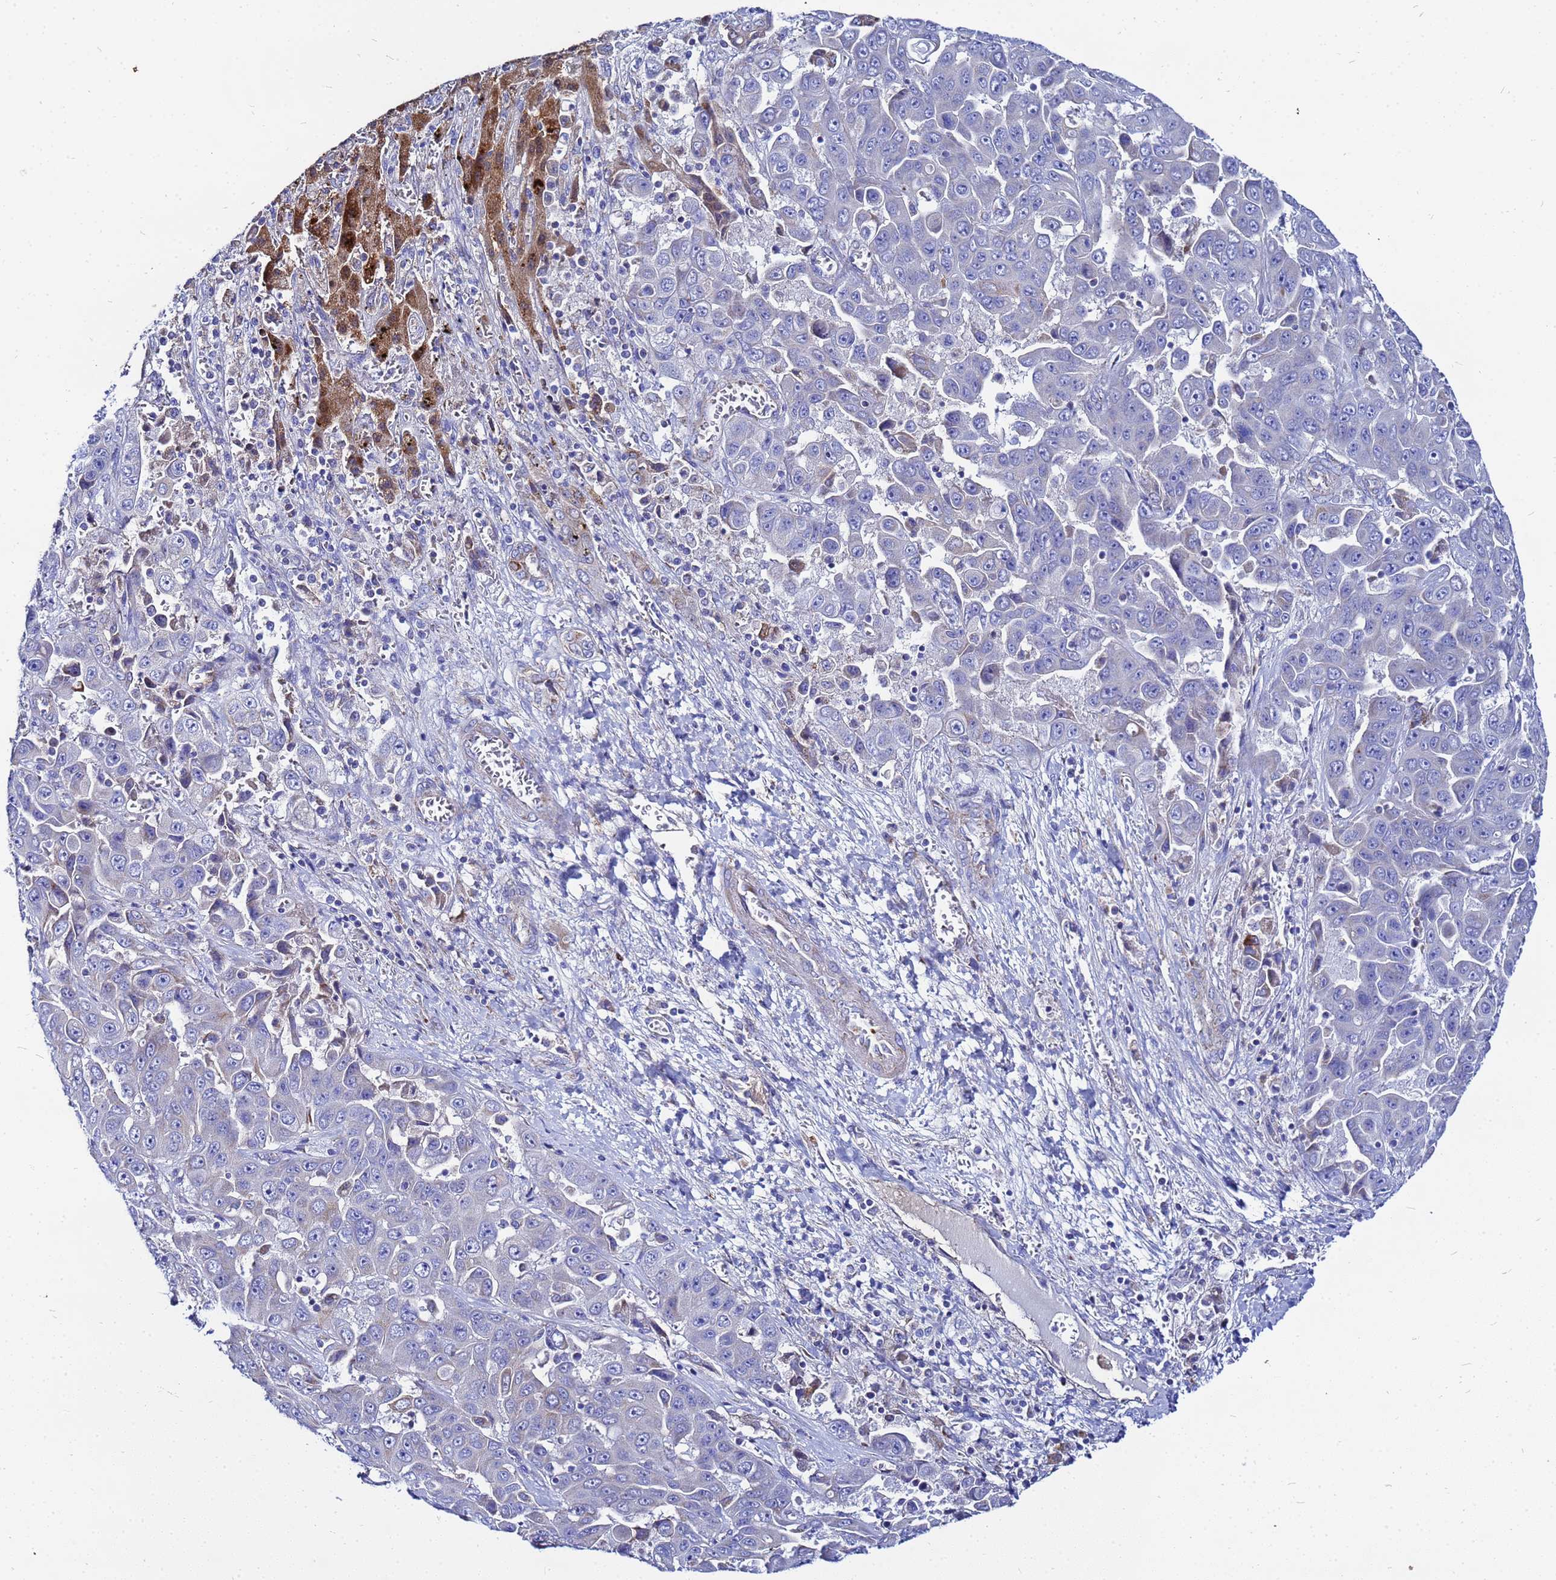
{"staining": {"intensity": "negative", "quantity": "none", "location": "none"}, "tissue": "liver cancer", "cell_type": "Tumor cells", "image_type": "cancer", "snomed": [{"axis": "morphology", "description": "Cholangiocarcinoma"}, {"axis": "topography", "description": "Liver"}], "caption": "Image shows no significant protein positivity in tumor cells of liver cholangiocarcinoma.", "gene": "FAHD2A", "patient": {"sex": "female", "age": 52}}